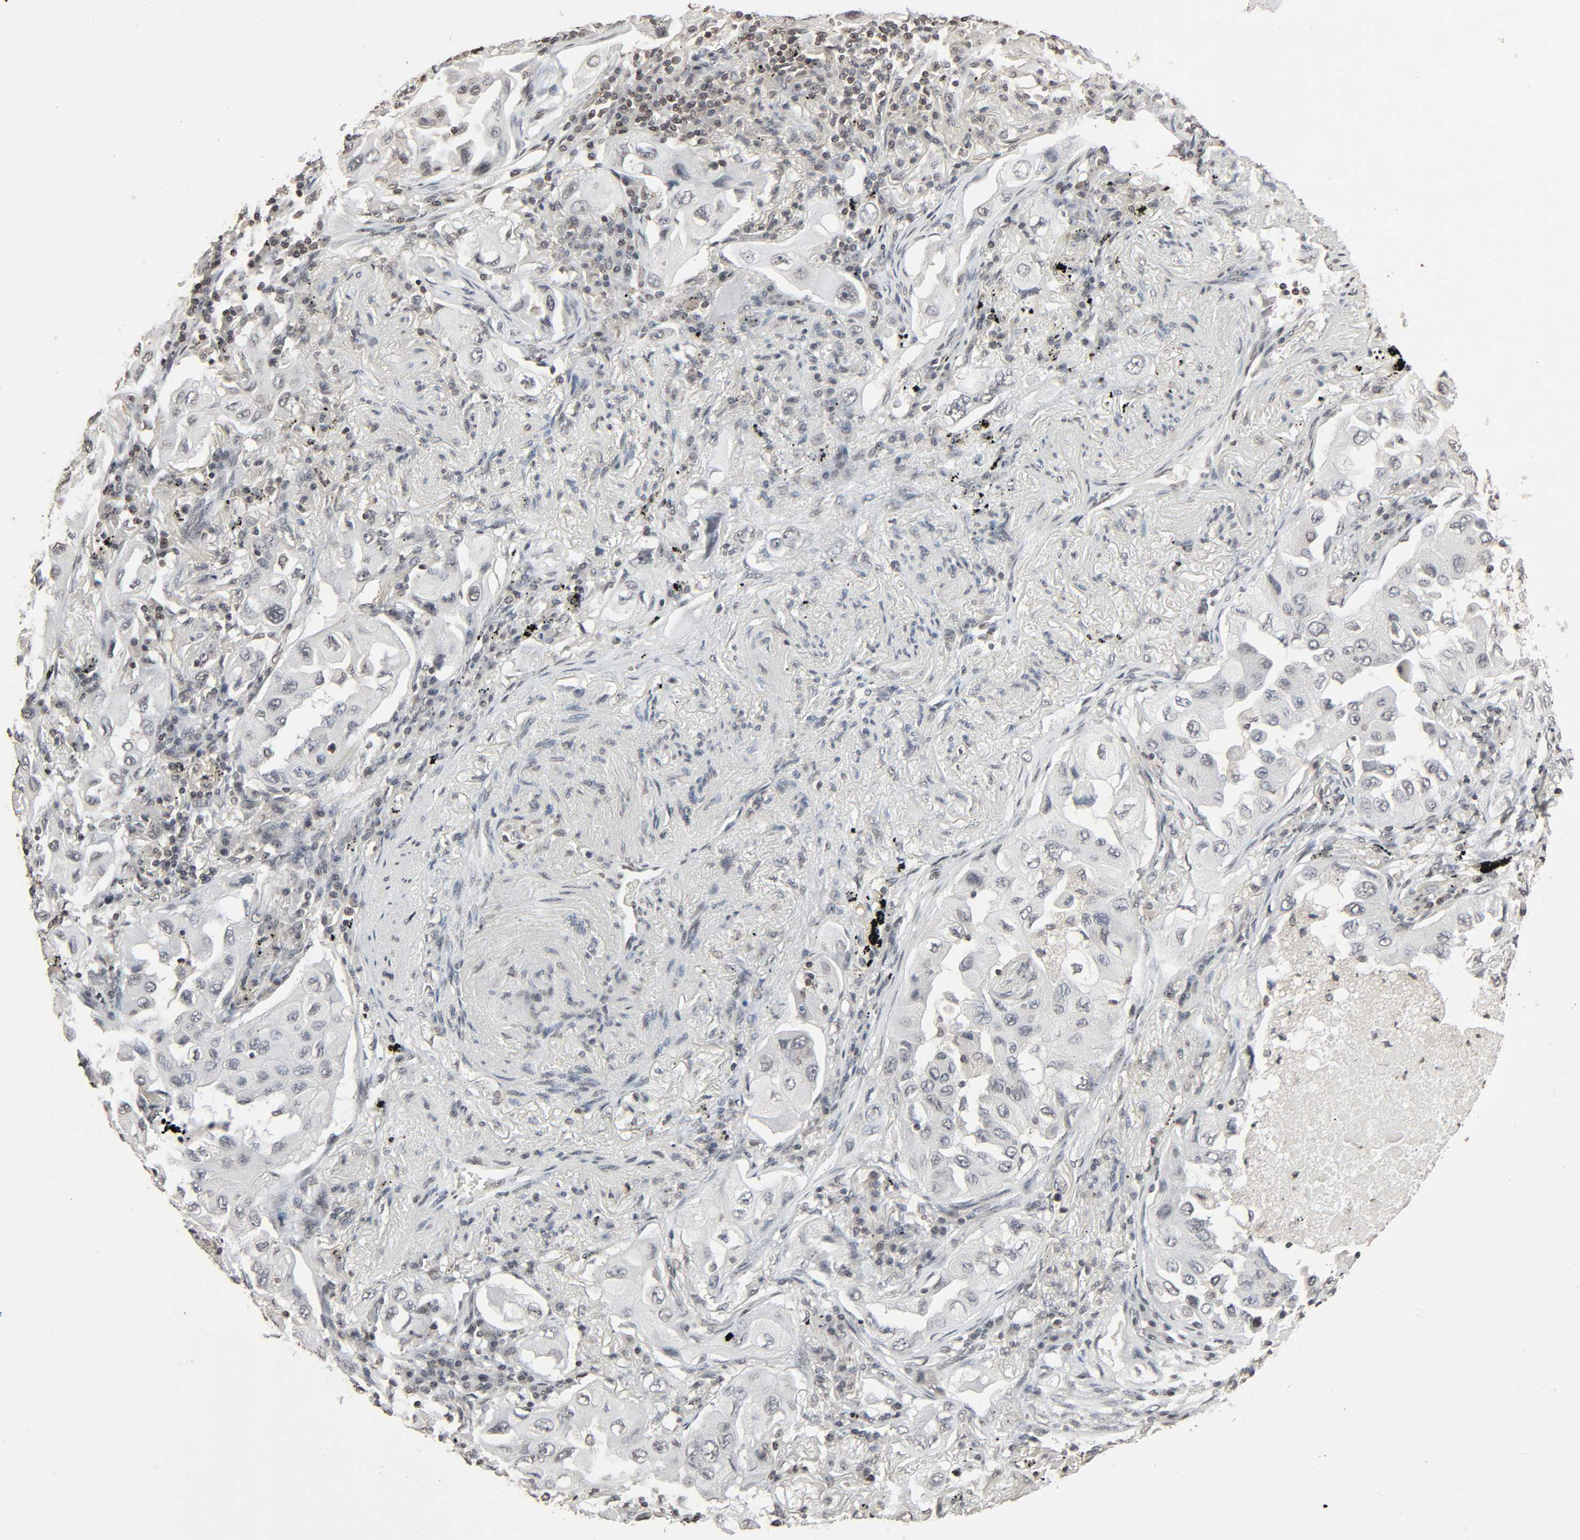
{"staining": {"intensity": "negative", "quantity": "none", "location": "none"}, "tissue": "lung cancer", "cell_type": "Tumor cells", "image_type": "cancer", "snomed": [{"axis": "morphology", "description": "Adenocarcinoma, NOS"}, {"axis": "topography", "description": "Lung"}], "caption": "A high-resolution micrograph shows immunohistochemistry (IHC) staining of adenocarcinoma (lung), which shows no significant positivity in tumor cells.", "gene": "STK4", "patient": {"sex": "female", "age": 65}}